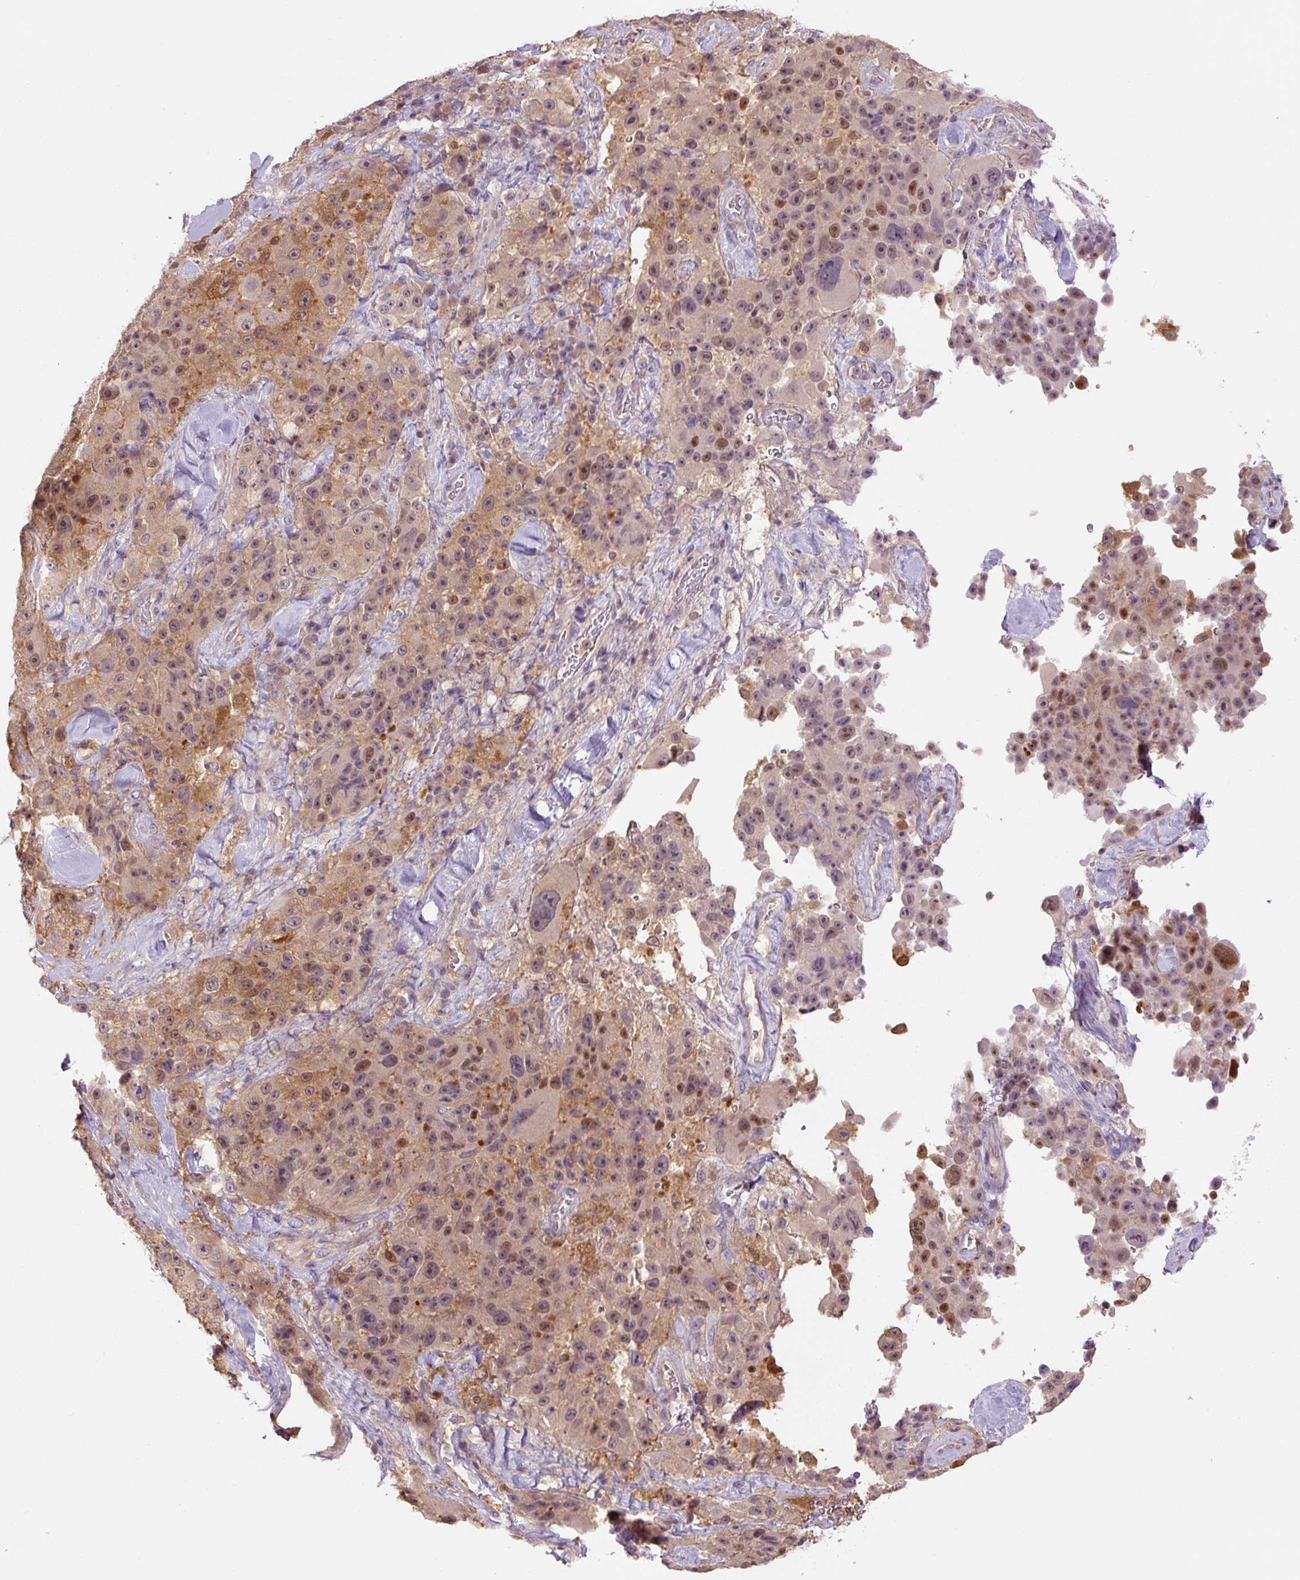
{"staining": {"intensity": "moderate", "quantity": ">75%", "location": "cytoplasmic/membranous,nuclear"}, "tissue": "melanoma", "cell_type": "Tumor cells", "image_type": "cancer", "snomed": [{"axis": "morphology", "description": "Malignant melanoma, Metastatic site"}, {"axis": "topography", "description": "Lymph node"}], "caption": "Human malignant melanoma (metastatic site) stained for a protein (brown) displays moderate cytoplasmic/membranous and nuclear positive staining in about >75% of tumor cells.", "gene": "SPSB2", "patient": {"sex": "male", "age": 62}}